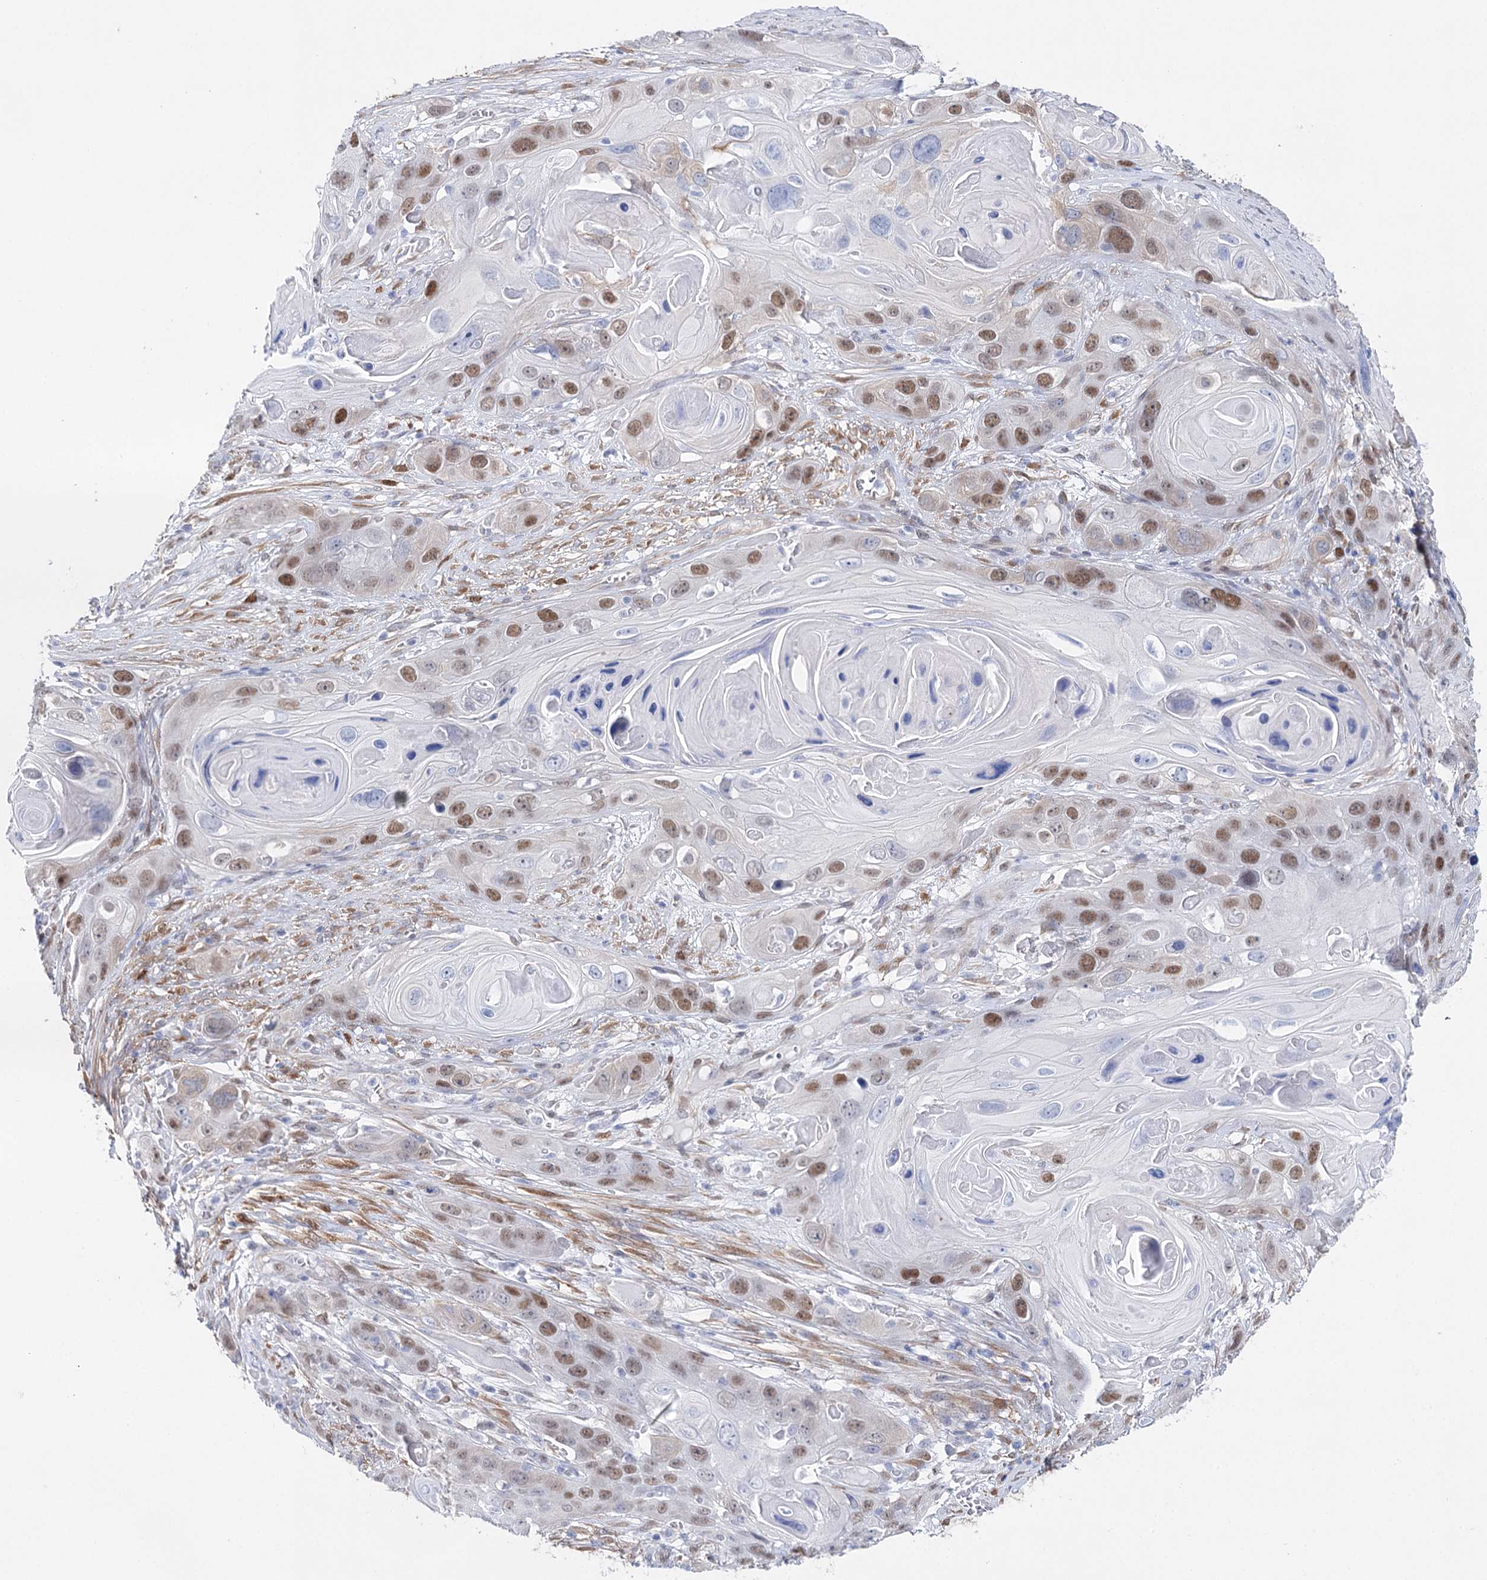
{"staining": {"intensity": "moderate", "quantity": "25%-75%", "location": "nuclear"}, "tissue": "skin cancer", "cell_type": "Tumor cells", "image_type": "cancer", "snomed": [{"axis": "morphology", "description": "Squamous cell carcinoma, NOS"}, {"axis": "topography", "description": "Skin"}], "caption": "About 25%-75% of tumor cells in squamous cell carcinoma (skin) exhibit moderate nuclear protein expression as visualized by brown immunohistochemical staining.", "gene": "UGDH", "patient": {"sex": "male", "age": 55}}